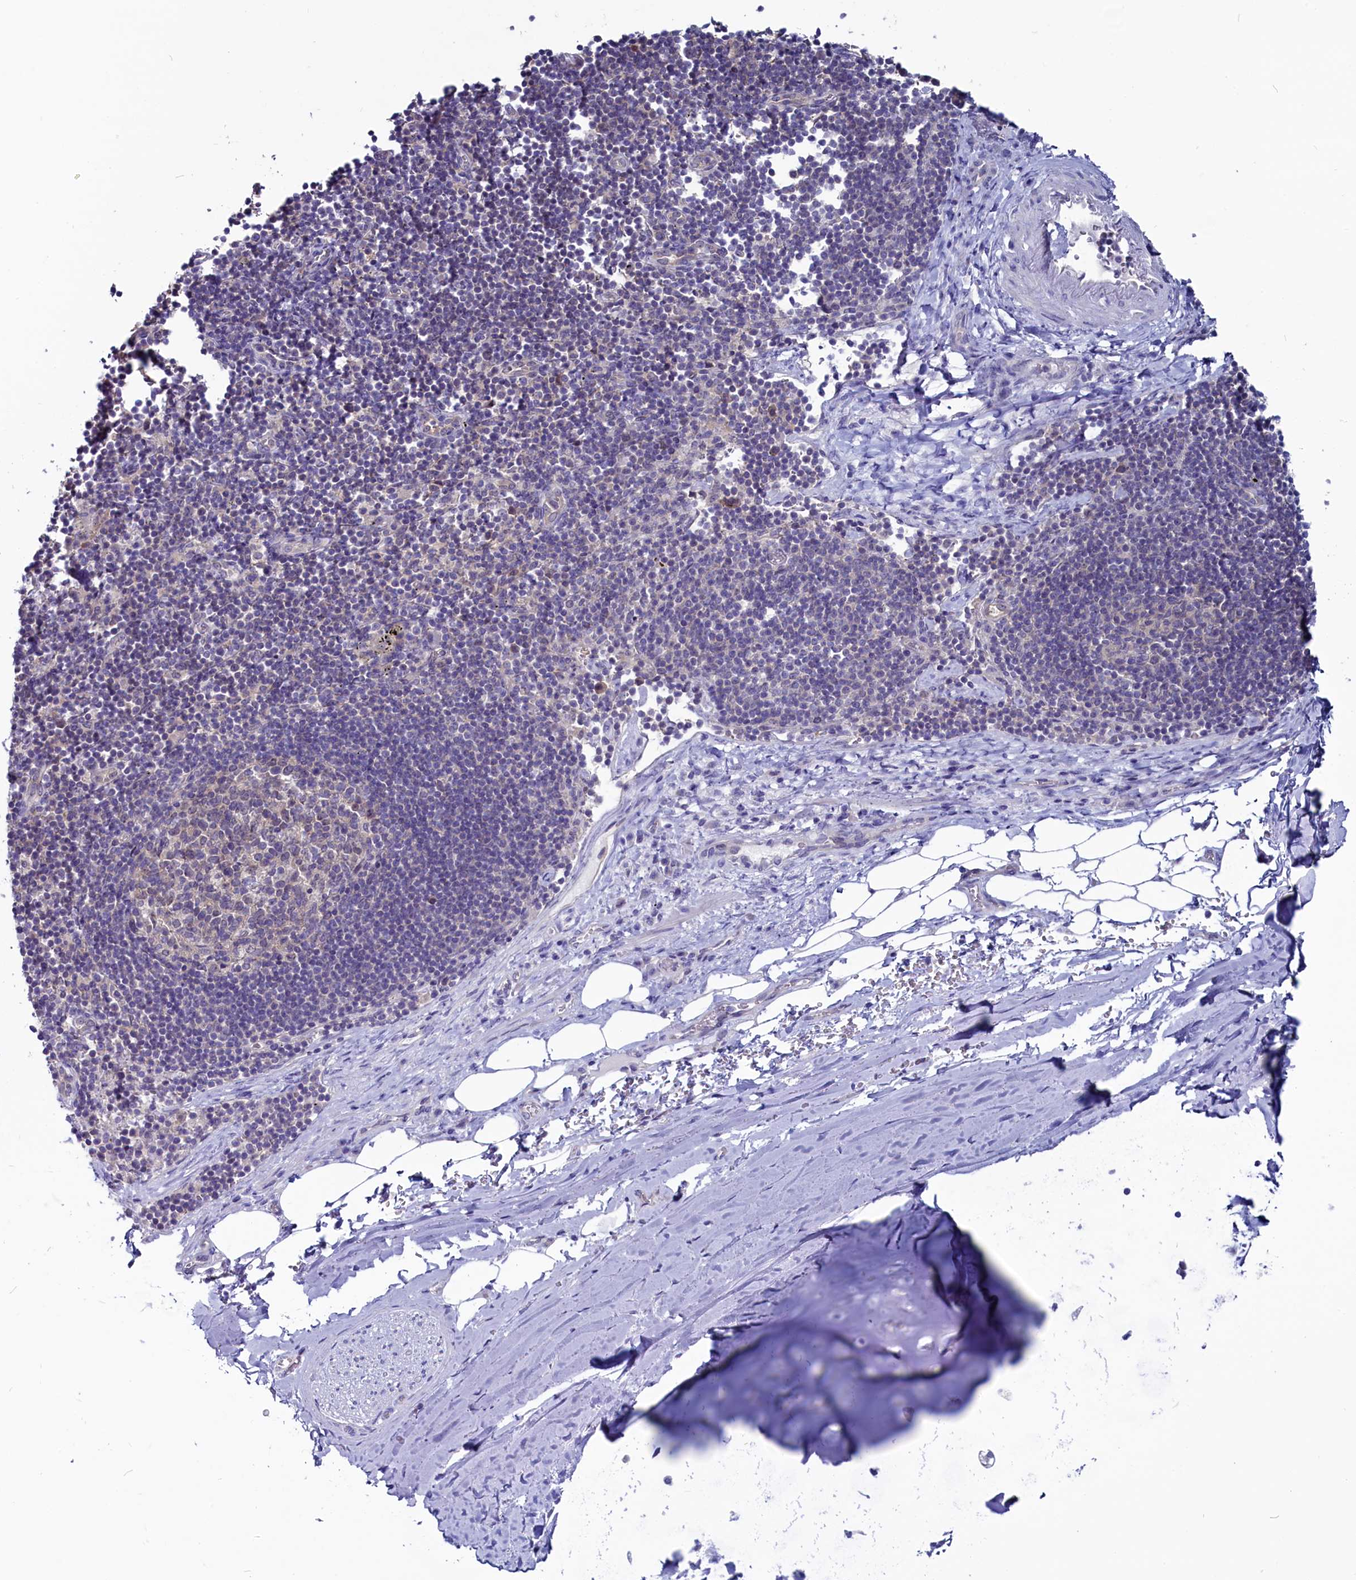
{"staining": {"intensity": "negative", "quantity": "none", "location": "none"}, "tissue": "adipose tissue", "cell_type": "Adipocytes", "image_type": "normal", "snomed": [{"axis": "morphology", "description": "Normal tissue, NOS"}, {"axis": "topography", "description": "Lymph node"}, {"axis": "topography", "description": "Cartilage tissue"}, {"axis": "topography", "description": "Bronchus"}], "caption": "IHC histopathology image of normal adipose tissue stained for a protein (brown), which shows no expression in adipocytes.", "gene": "CIAPIN1", "patient": {"sex": "male", "age": 63}}